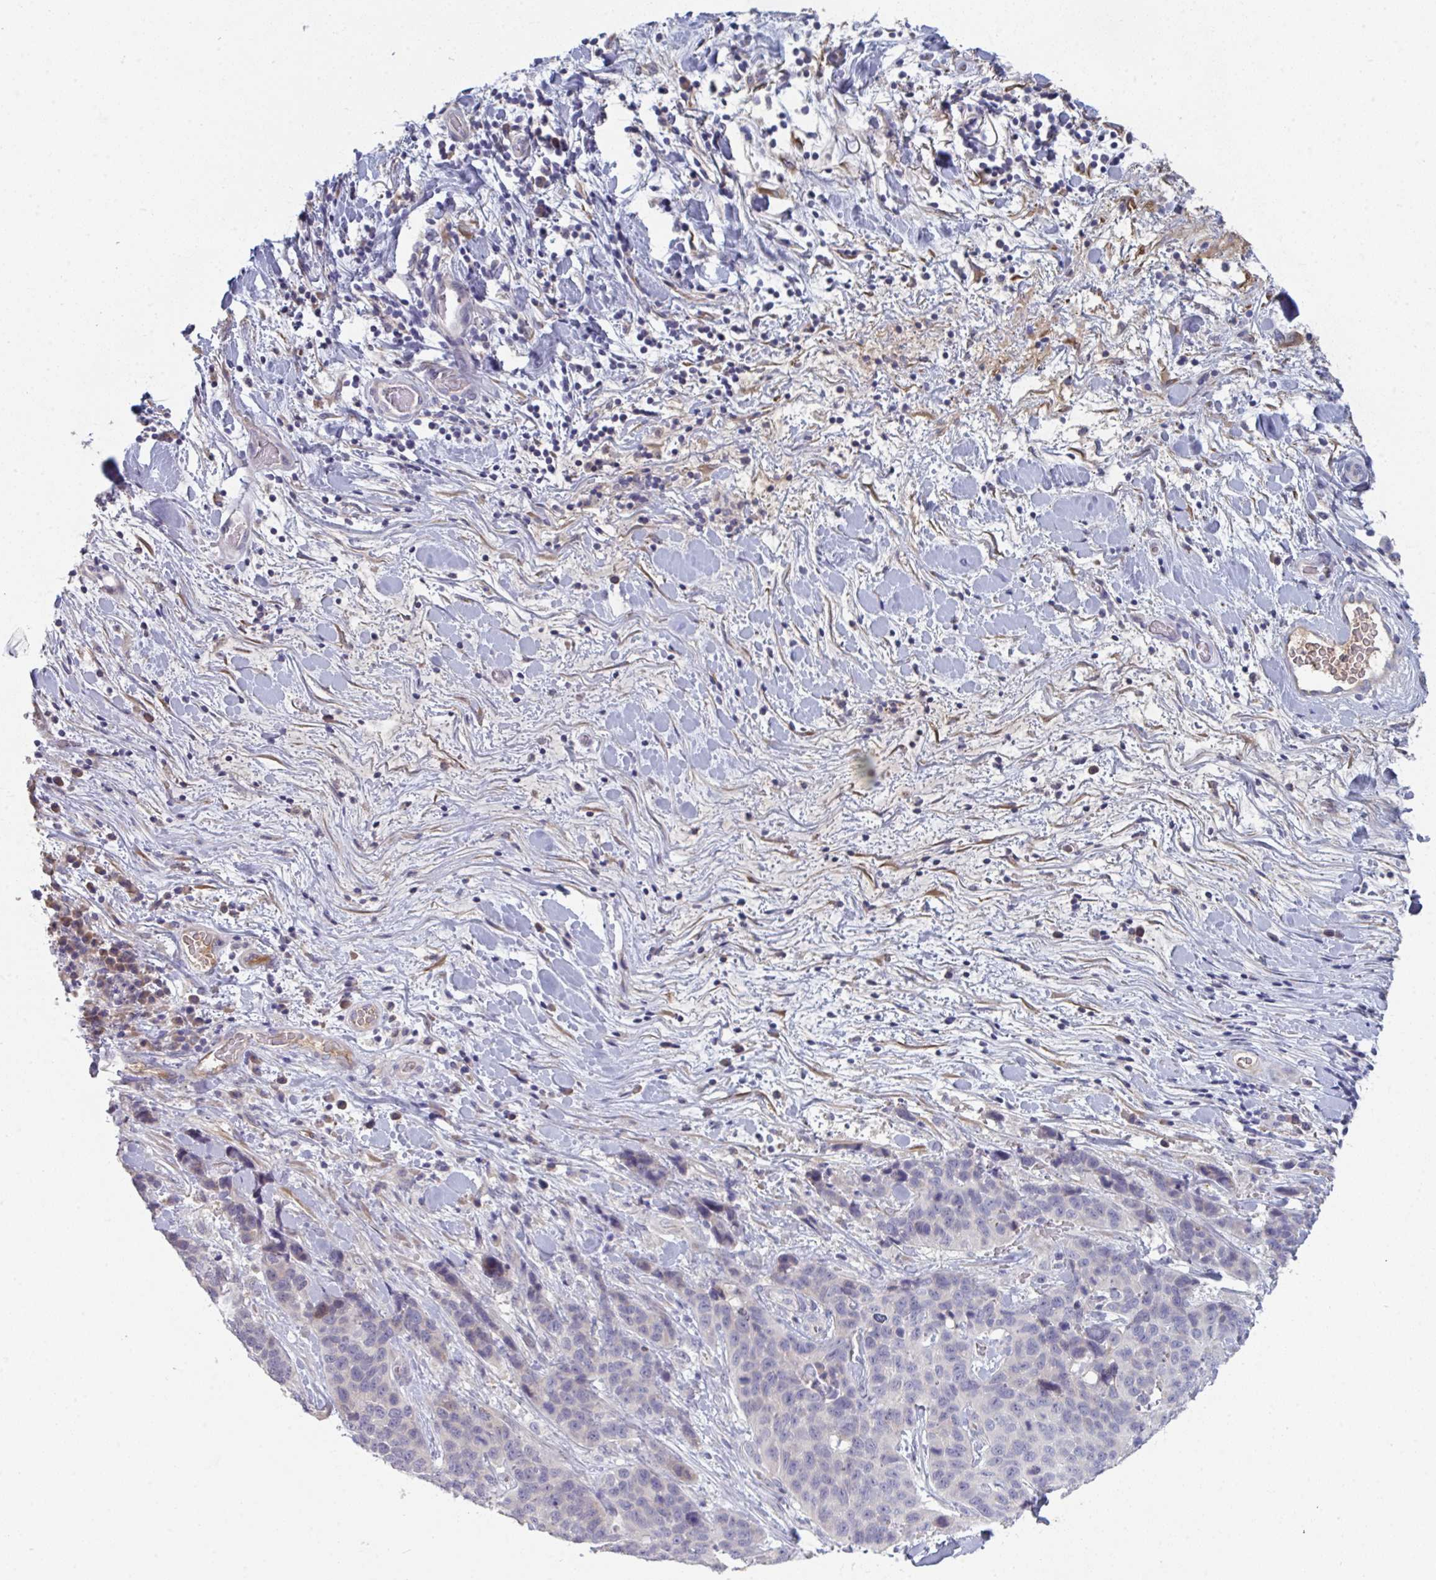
{"staining": {"intensity": "negative", "quantity": "none", "location": "none"}, "tissue": "lung cancer", "cell_type": "Tumor cells", "image_type": "cancer", "snomed": [{"axis": "morphology", "description": "Squamous cell carcinoma, NOS"}, {"axis": "topography", "description": "Lung"}], "caption": "This is a photomicrograph of immunohistochemistry staining of lung cancer (squamous cell carcinoma), which shows no staining in tumor cells. The staining was performed using DAB (3,3'-diaminobenzidine) to visualize the protein expression in brown, while the nuclei were stained in blue with hematoxylin (Magnification: 20x).", "gene": "HGFAC", "patient": {"sex": "male", "age": 62}}